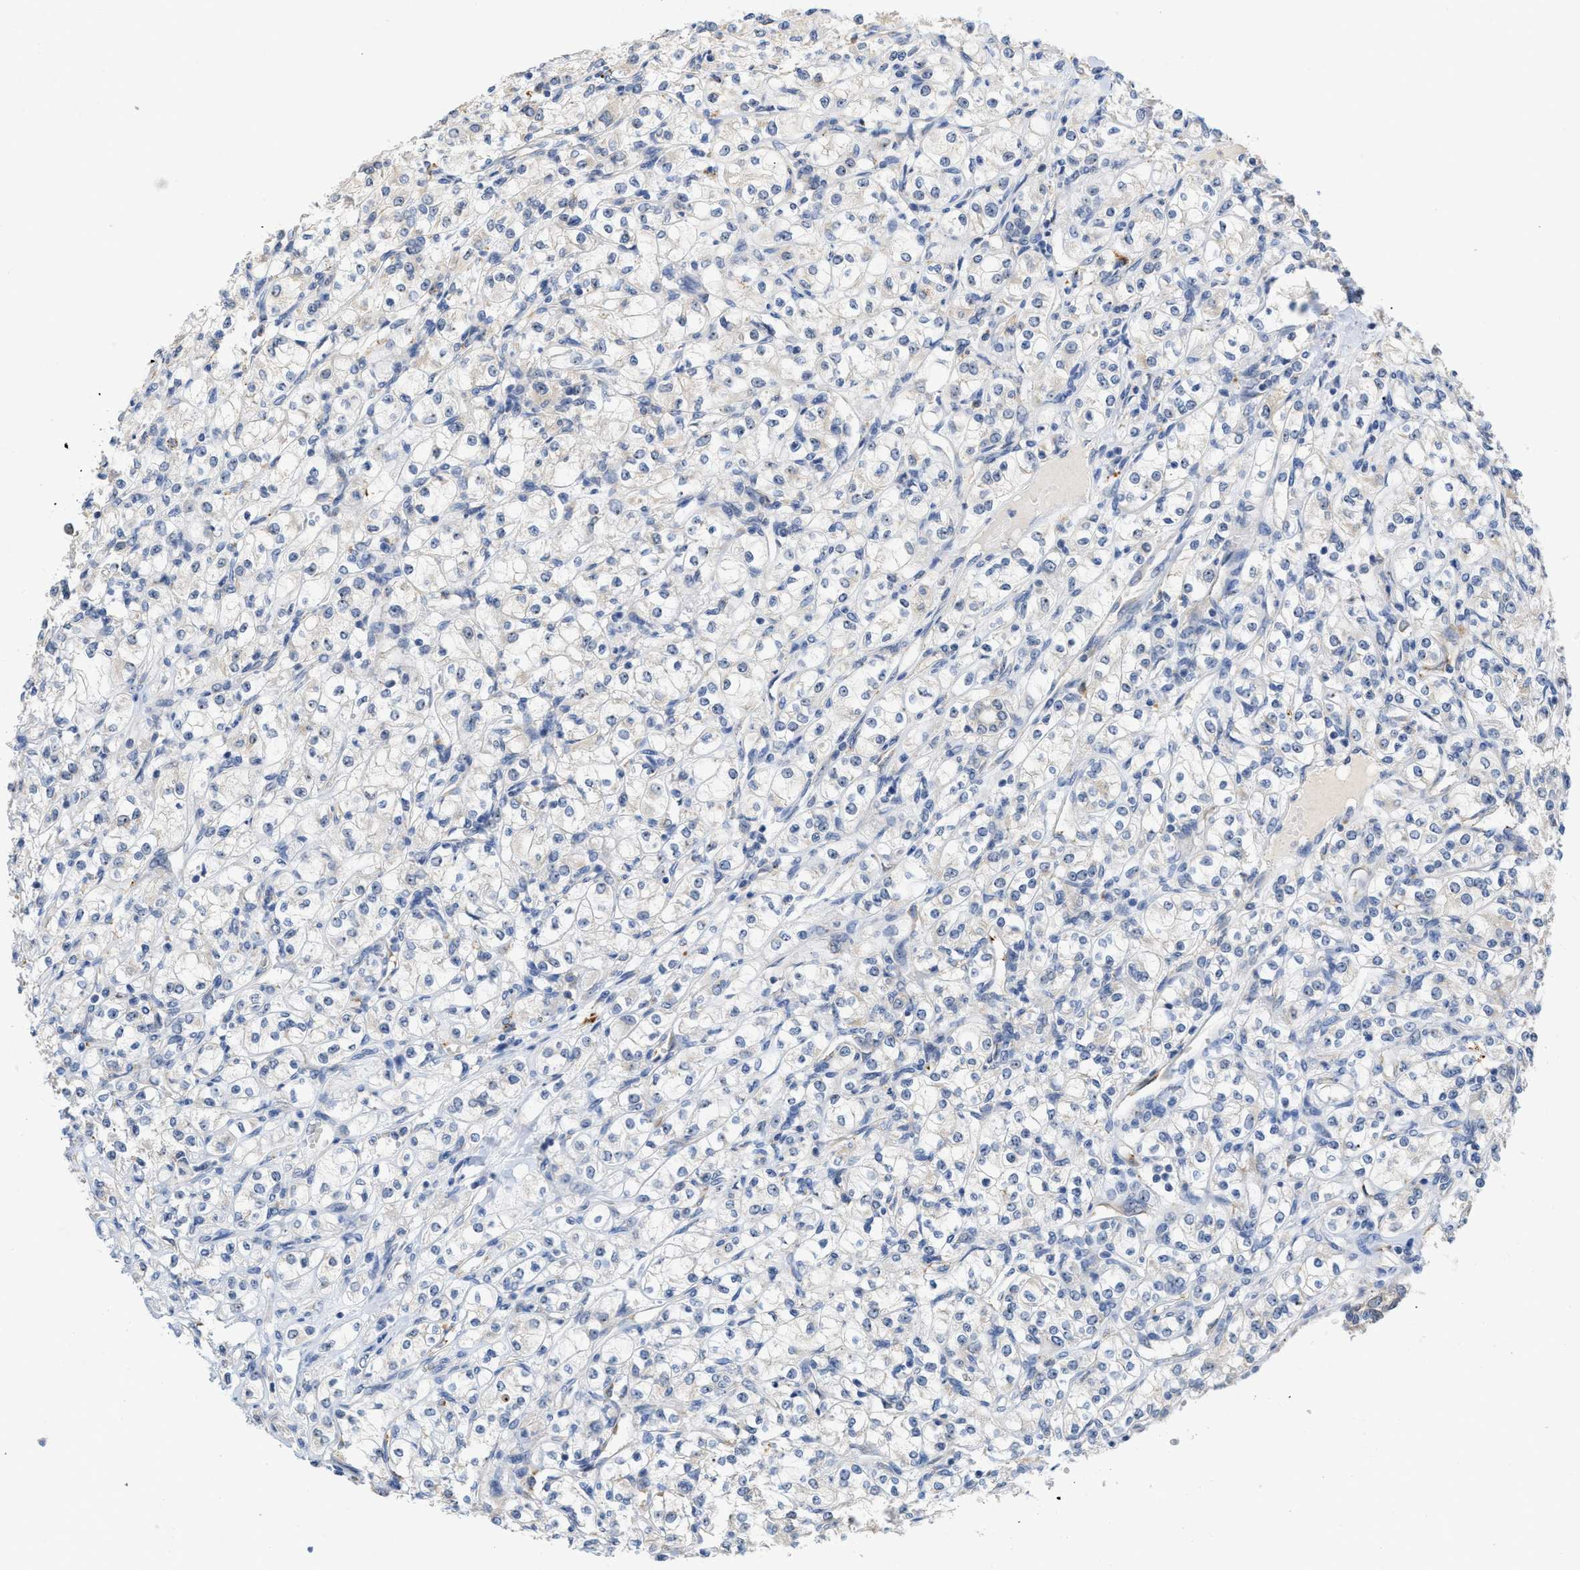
{"staining": {"intensity": "negative", "quantity": "none", "location": "none"}, "tissue": "renal cancer", "cell_type": "Tumor cells", "image_type": "cancer", "snomed": [{"axis": "morphology", "description": "Adenocarcinoma, NOS"}, {"axis": "topography", "description": "Kidney"}], "caption": "IHC of renal adenocarcinoma demonstrates no positivity in tumor cells.", "gene": "ELAC2", "patient": {"sex": "male", "age": 77}}